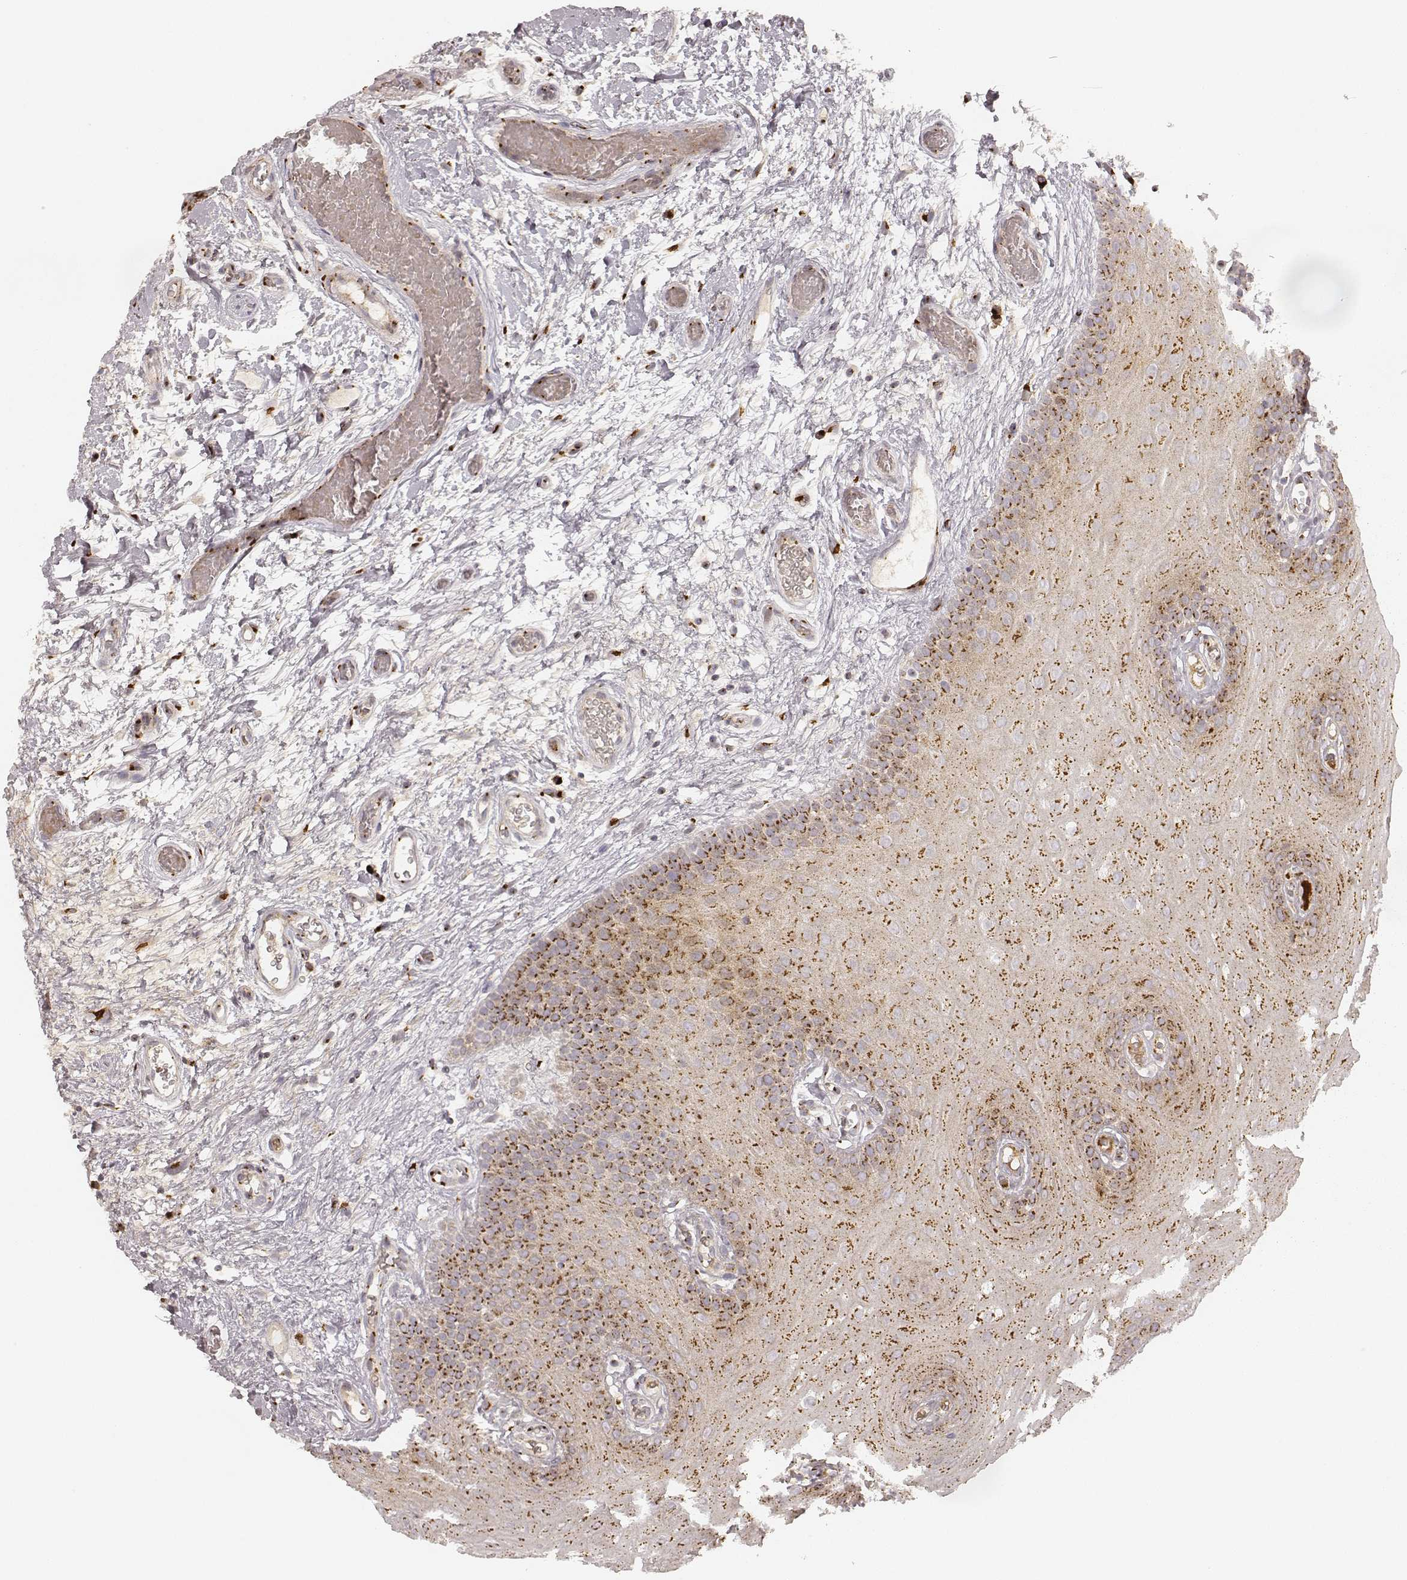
{"staining": {"intensity": "moderate", "quantity": ">75%", "location": "cytoplasmic/membranous"}, "tissue": "oral mucosa", "cell_type": "Squamous epithelial cells", "image_type": "normal", "snomed": [{"axis": "morphology", "description": "Normal tissue, NOS"}, {"axis": "morphology", "description": "Squamous cell carcinoma, NOS"}, {"axis": "topography", "description": "Oral tissue"}, {"axis": "topography", "description": "Head-Neck"}], "caption": "Benign oral mucosa shows moderate cytoplasmic/membranous staining in approximately >75% of squamous epithelial cells The protein is stained brown, and the nuclei are stained in blue (DAB (3,3'-diaminobenzidine) IHC with brightfield microscopy, high magnification)..", "gene": "GORASP2", "patient": {"sex": "male", "age": 78}}